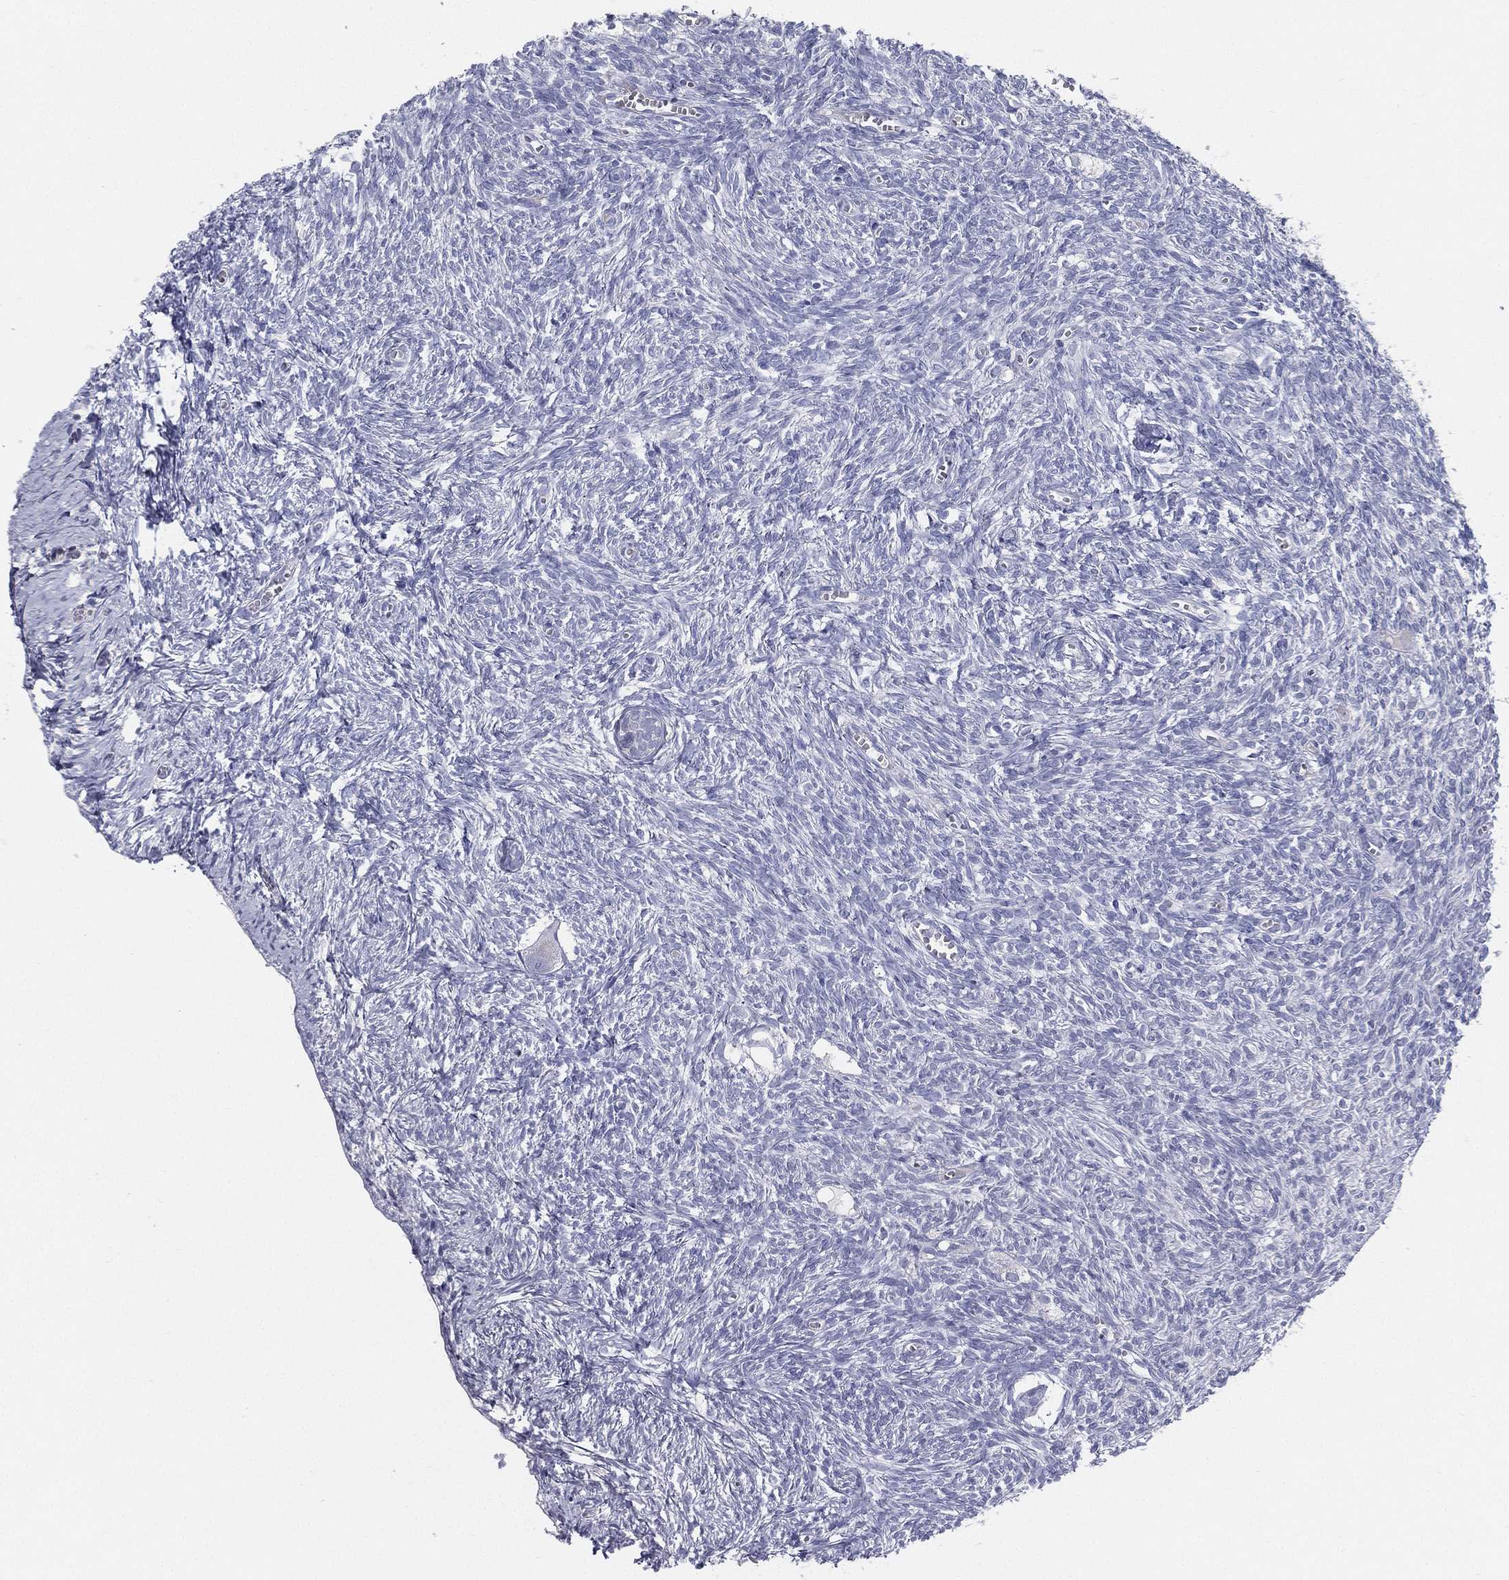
{"staining": {"intensity": "negative", "quantity": "none", "location": "none"}, "tissue": "ovary", "cell_type": "Follicle cells", "image_type": "normal", "snomed": [{"axis": "morphology", "description": "Normal tissue, NOS"}, {"axis": "topography", "description": "Ovary"}], "caption": "The IHC photomicrograph has no significant staining in follicle cells of ovary.", "gene": "STS", "patient": {"sex": "female", "age": 43}}